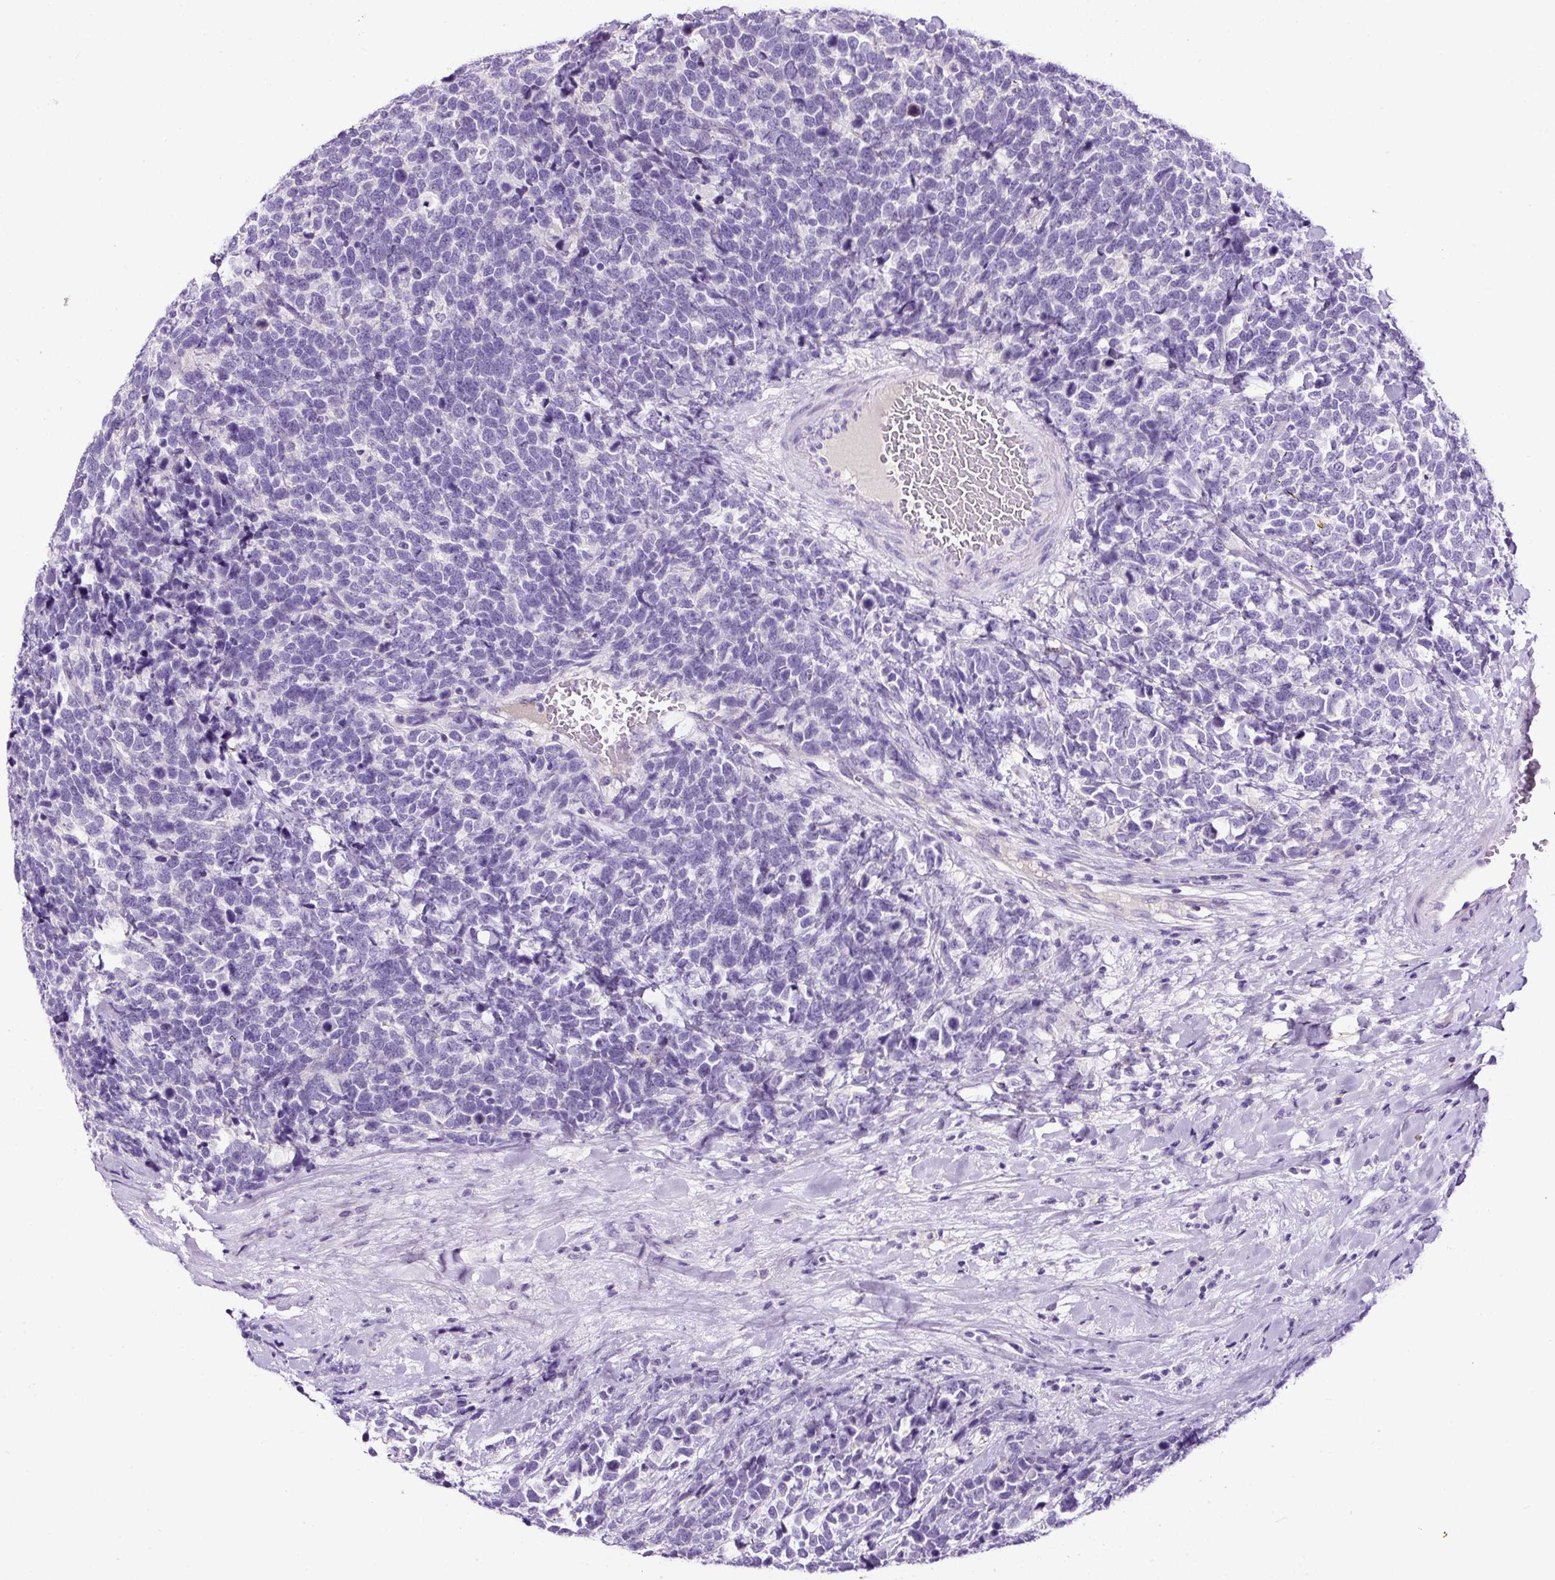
{"staining": {"intensity": "negative", "quantity": "none", "location": "none"}, "tissue": "urothelial cancer", "cell_type": "Tumor cells", "image_type": "cancer", "snomed": [{"axis": "morphology", "description": "Urothelial carcinoma, High grade"}, {"axis": "topography", "description": "Urinary bladder"}], "caption": "Human urothelial cancer stained for a protein using immunohistochemistry demonstrates no positivity in tumor cells.", "gene": "SP8", "patient": {"sex": "female", "age": 82}}